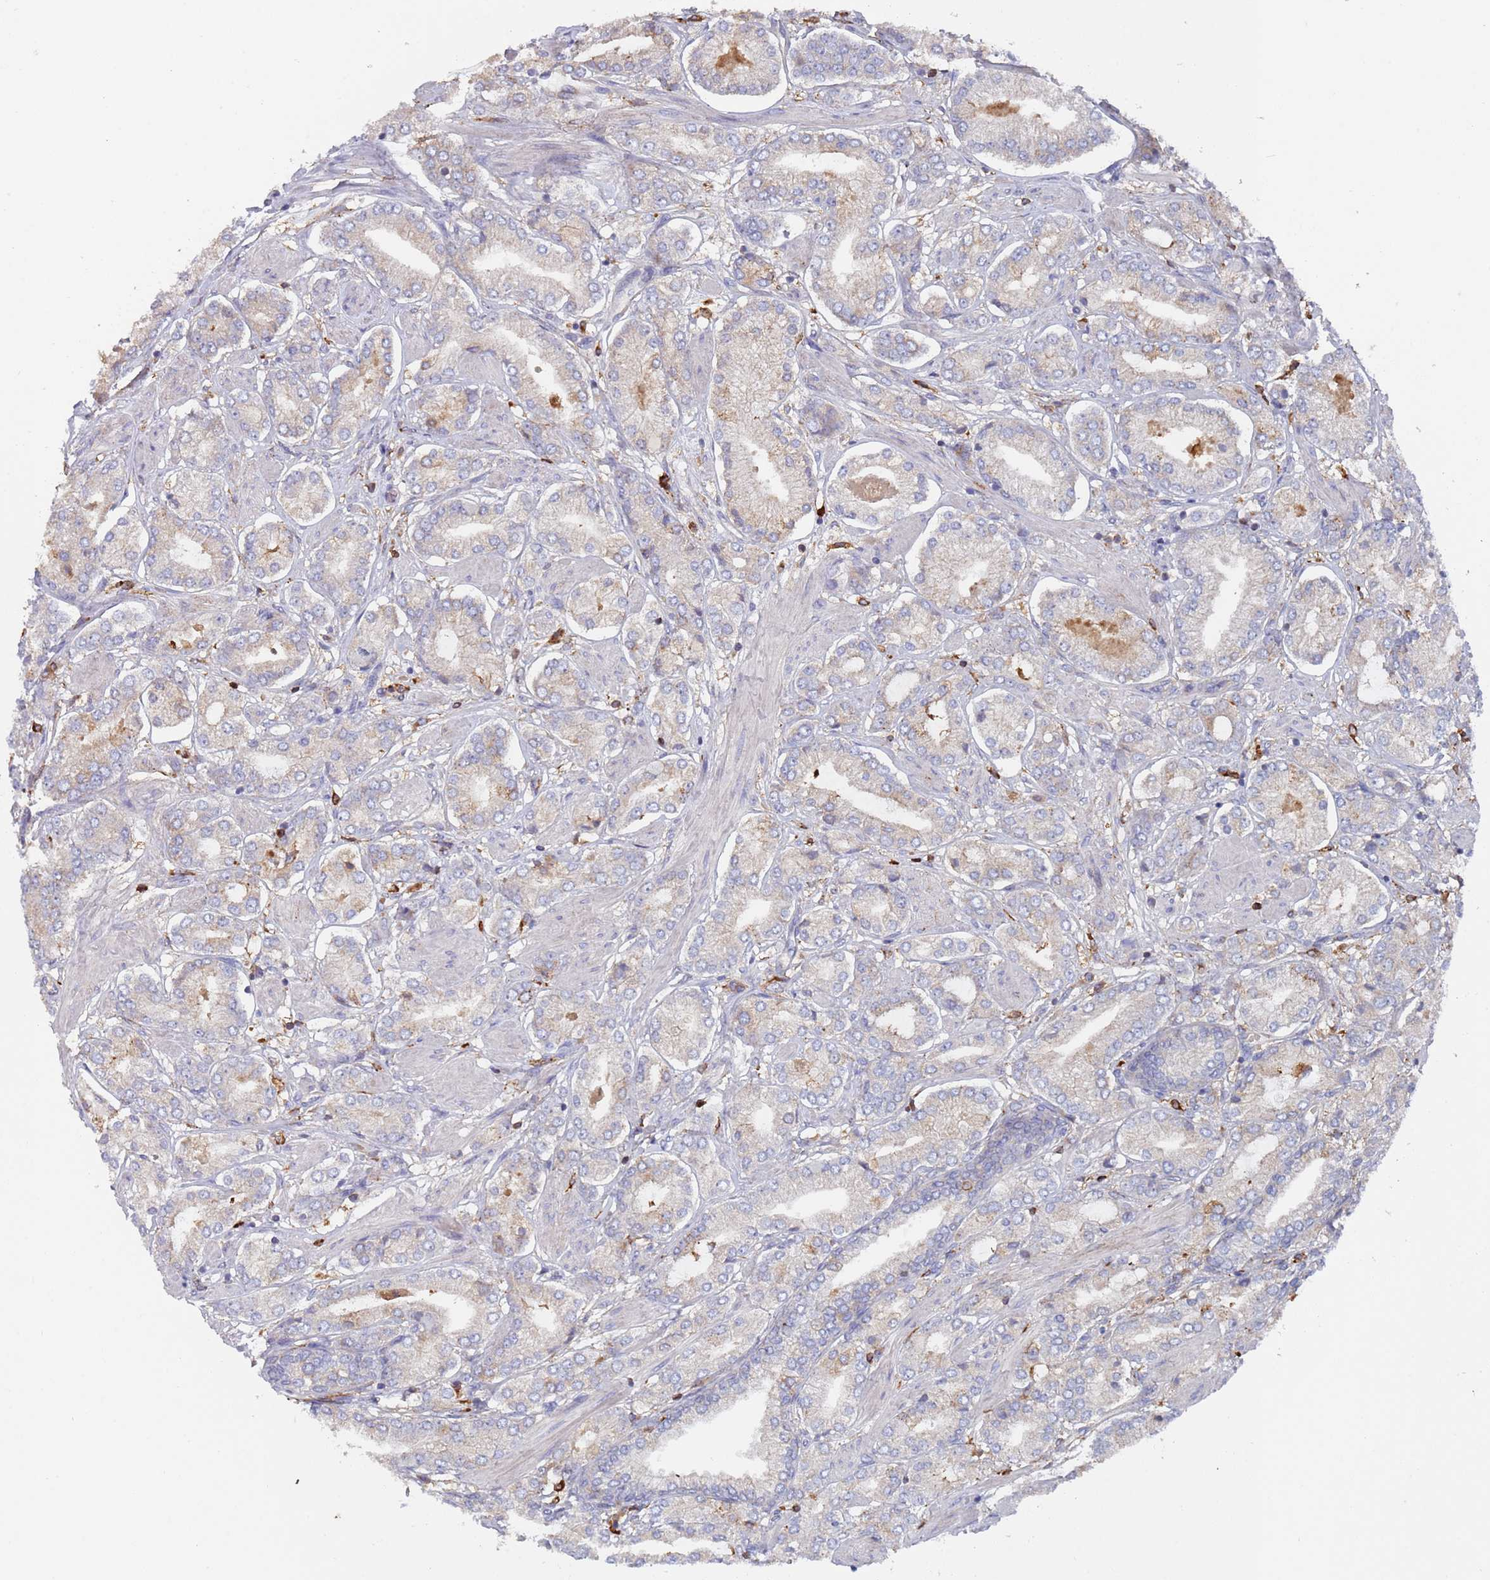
{"staining": {"intensity": "weak", "quantity": "<25%", "location": "cytoplasmic/membranous"}, "tissue": "prostate cancer", "cell_type": "Tumor cells", "image_type": "cancer", "snomed": [{"axis": "morphology", "description": "Adenocarcinoma, High grade"}, {"axis": "topography", "description": "Prostate and seminal vesicle, NOS"}], "caption": "This is an immunohistochemistry histopathology image of human prostate adenocarcinoma (high-grade). There is no staining in tumor cells.", "gene": "MALRD1", "patient": {"sex": "male", "age": 64}}